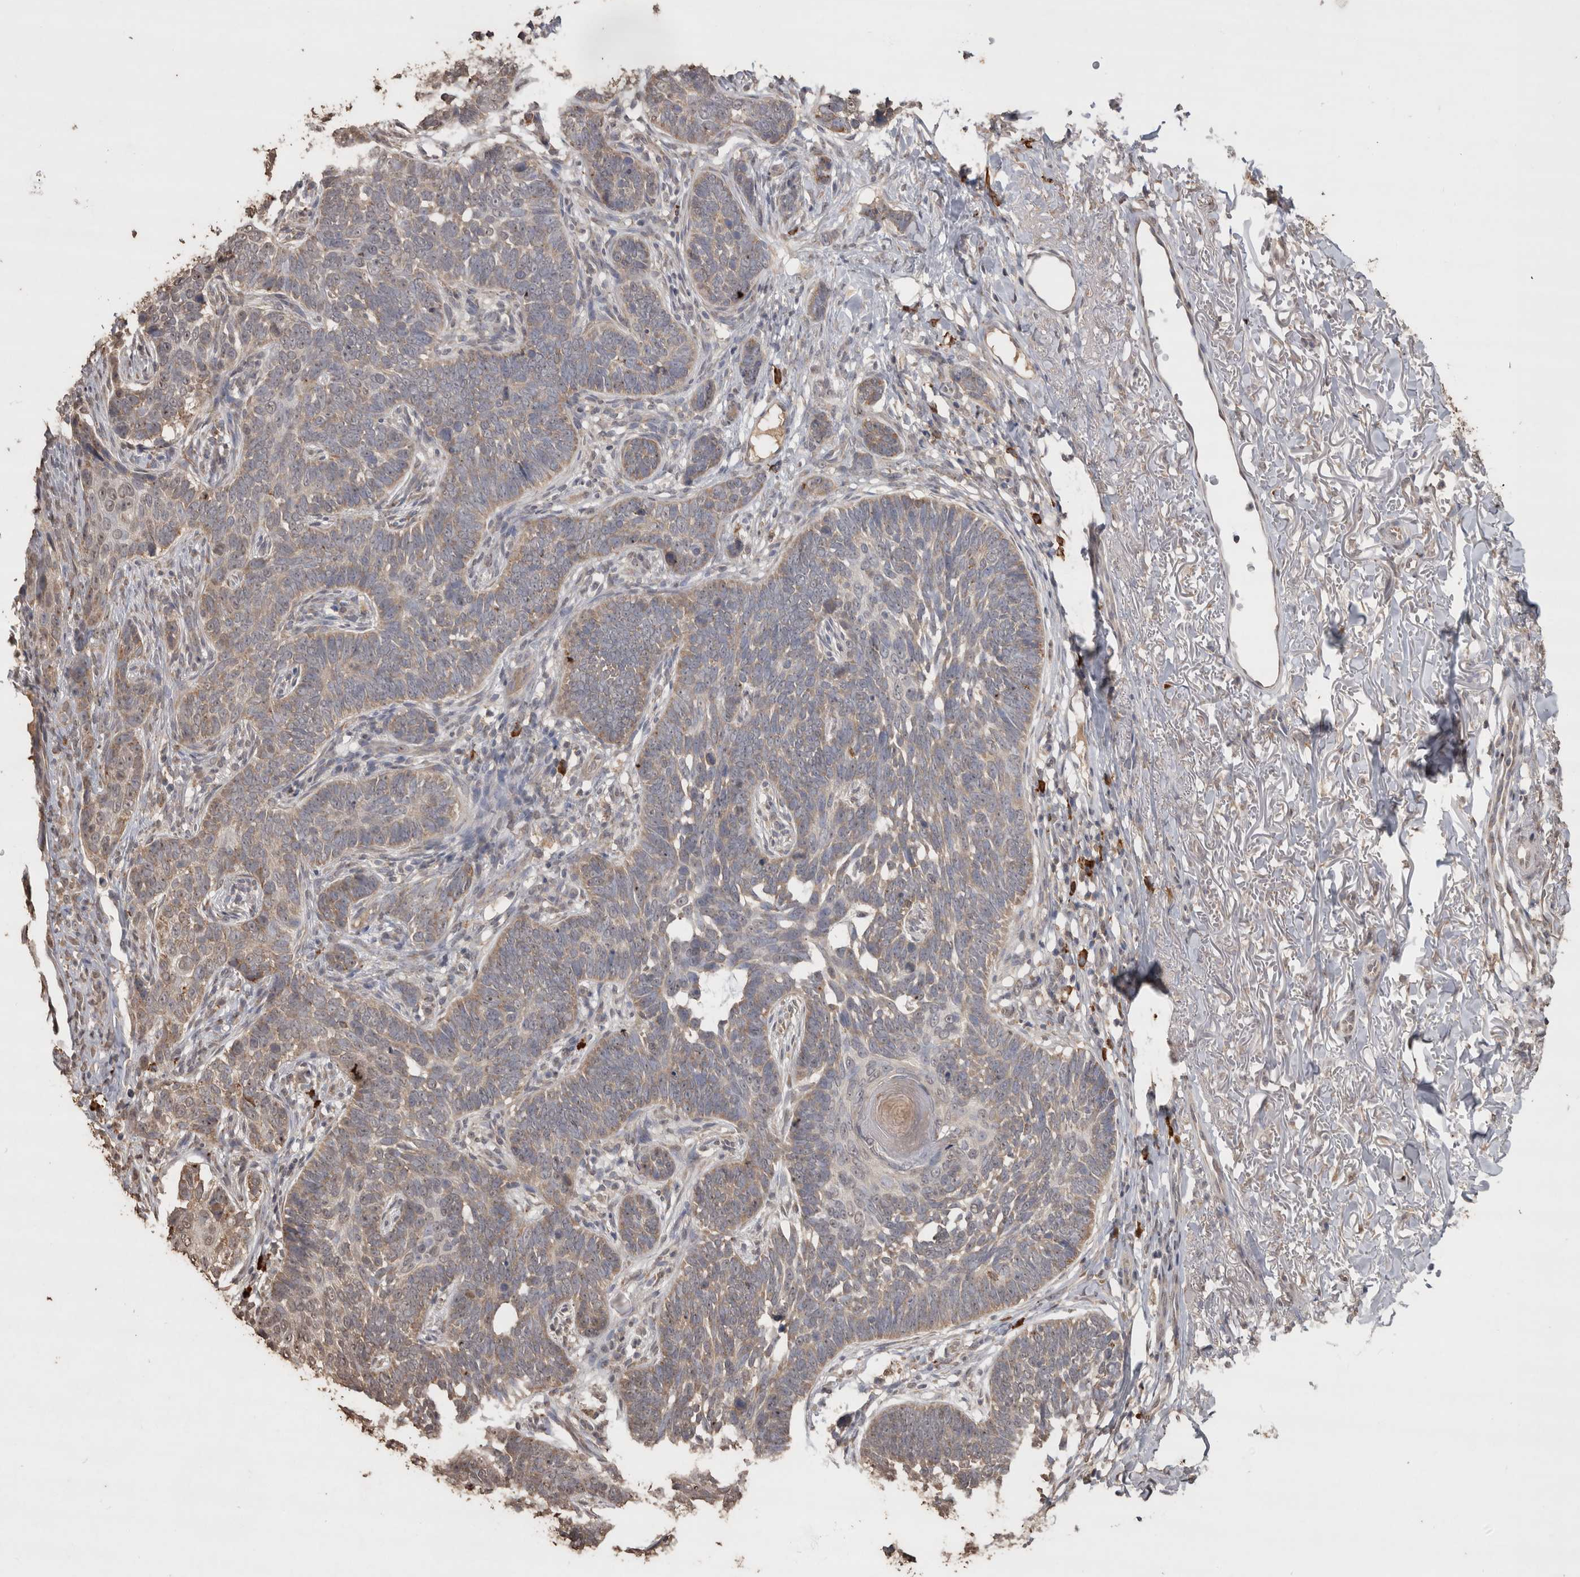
{"staining": {"intensity": "weak", "quantity": ">75%", "location": "cytoplasmic/membranous"}, "tissue": "skin cancer", "cell_type": "Tumor cells", "image_type": "cancer", "snomed": [{"axis": "morphology", "description": "Normal tissue, NOS"}, {"axis": "morphology", "description": "Basal cell carcinoma"}, {"axis": "topography", "description": "Skin"}], "caption": "Tumor cells display weak cytoplasmic/membranous expression in approximately >75% of cells in skin basal cell carcinoma.", "gene": "CRELD2", "patient": {"sex": "male", "age": 77}}